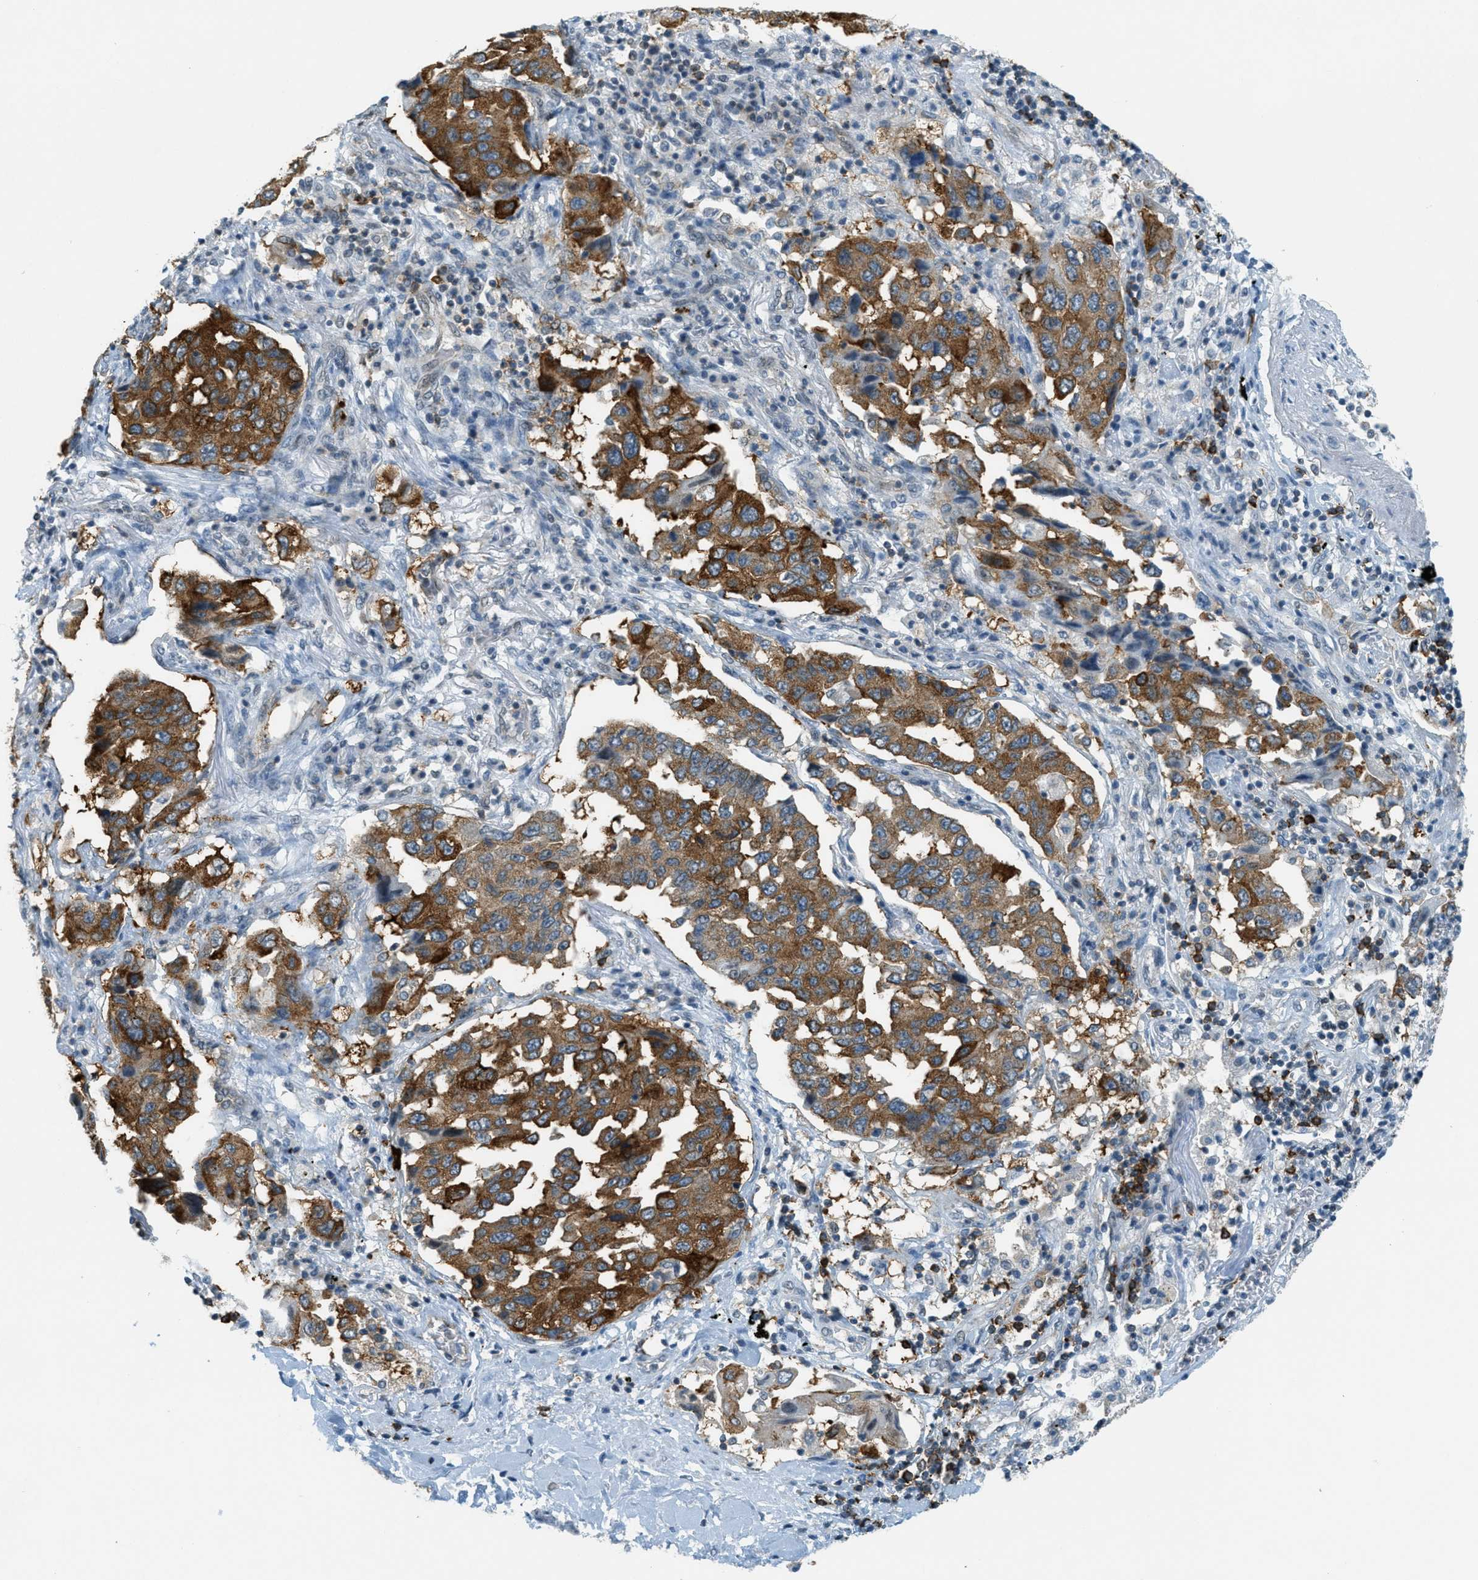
{"staining": {"intensity": "strong", "quantity": ">75%", "location": "cytoplasmic/membranous"}, "tissue": "lung cancer", "cell_type": "Tumor cells", "image_type": "cancer", "snomed": [{"axis": "morphology", "description": "Adenocarcinoma, NOS"}, {"axis": "topography", "description": "Lung"}], "caption": "Human lung cancer stained for a protein (brown) displays strong cytoplasmic/membranous positive staining in approximately >75% of tumor cells.", "gene": "FYN", "patient": {"sex": "female", "age": 65}}